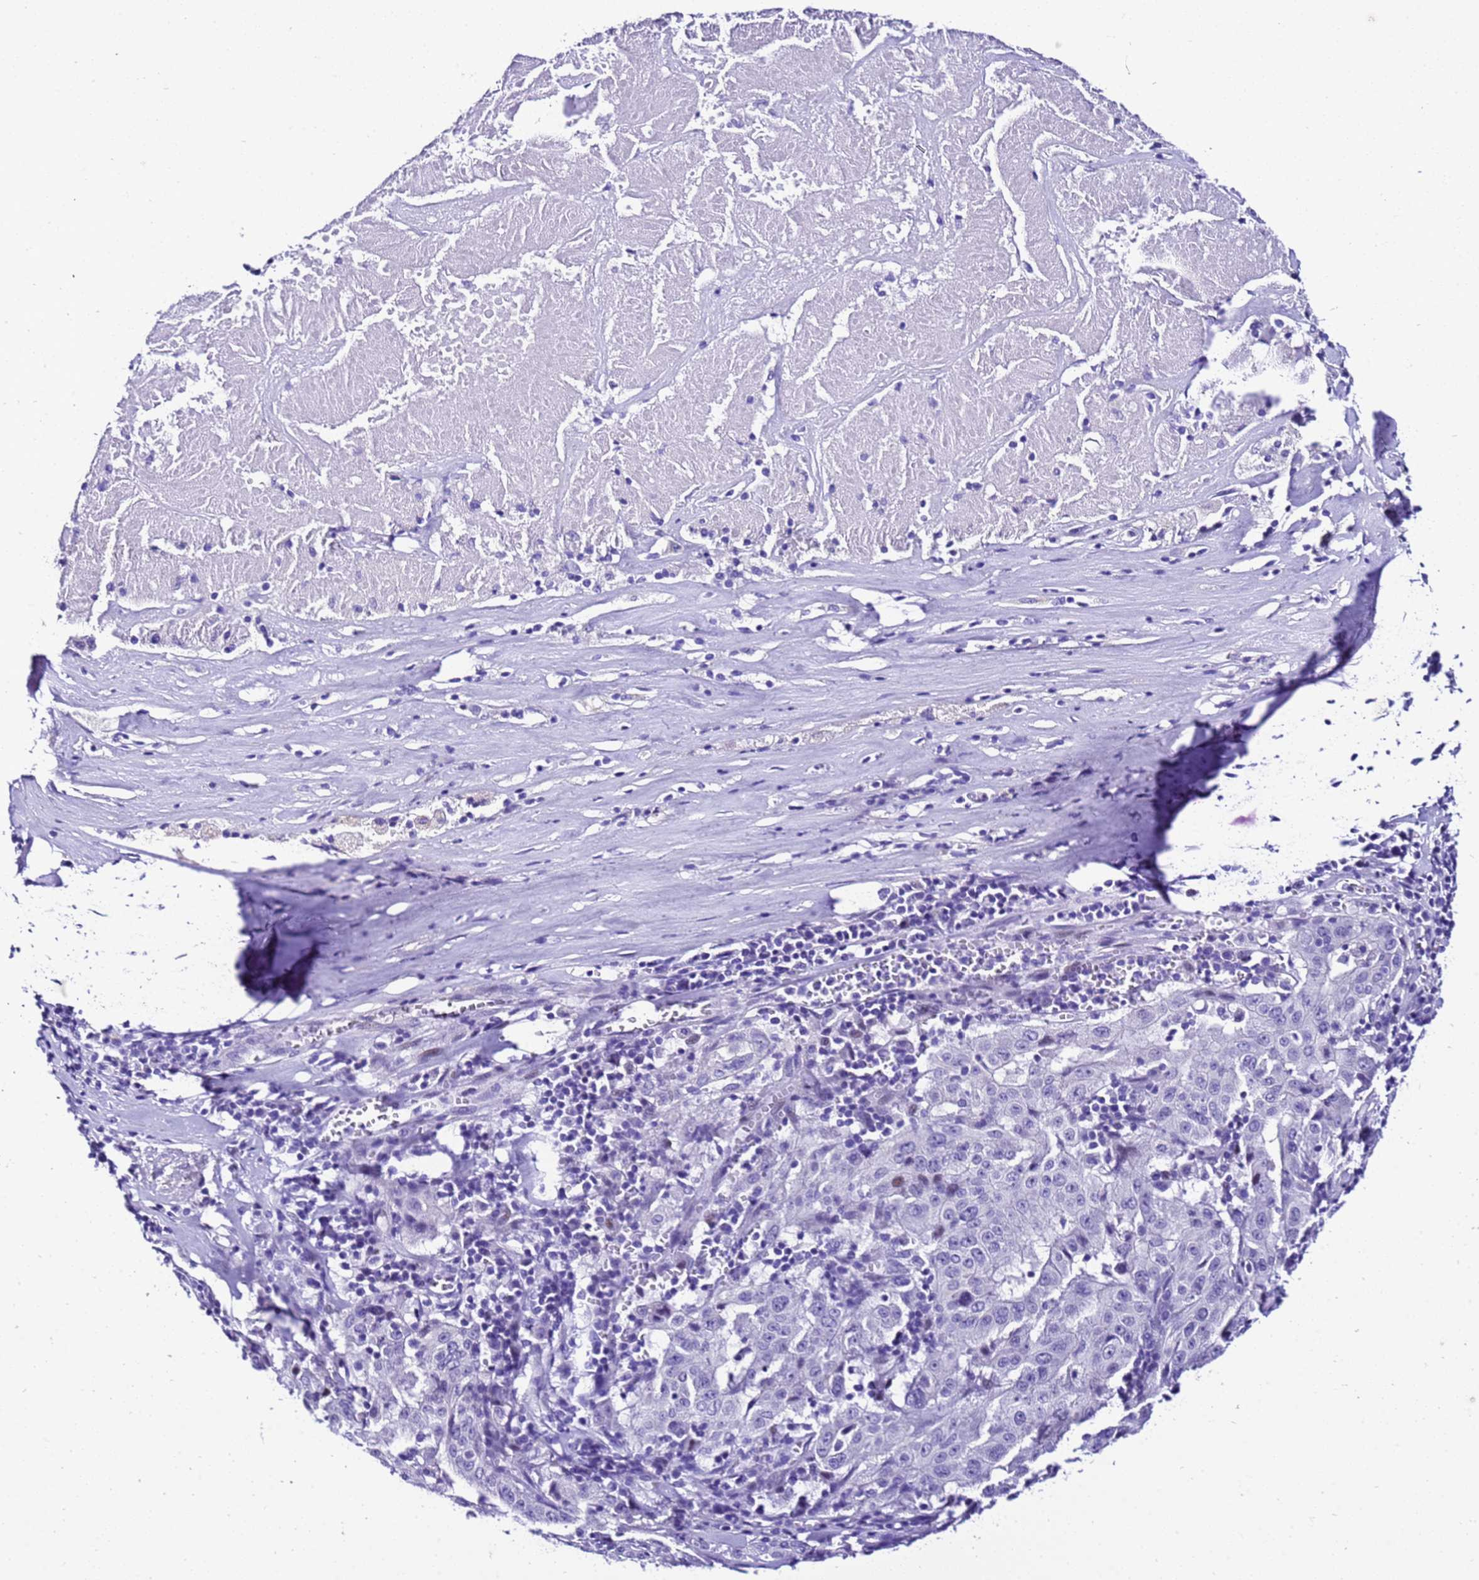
{"staining": {"intensity": "negative", "quantity": "none", "location": "none"}, "tissue": "pancreatic cancer", "cell_type": "Tumor cells", "image_type": "cancer", "snomed": [{"axis": "morphology", "description": "Adenocarcinoma, NOS"}, {"axis": "topography", "description": "Pancreas"}], "caption": "Immunohistochemistry histopathology image of human pancreatic cancer (adenocarcinoma) stained for a protein (brown), which reveals no expression in tumor cells.", "gene": "ZNF417", "patient": {"sex": "male", "age": 63}}